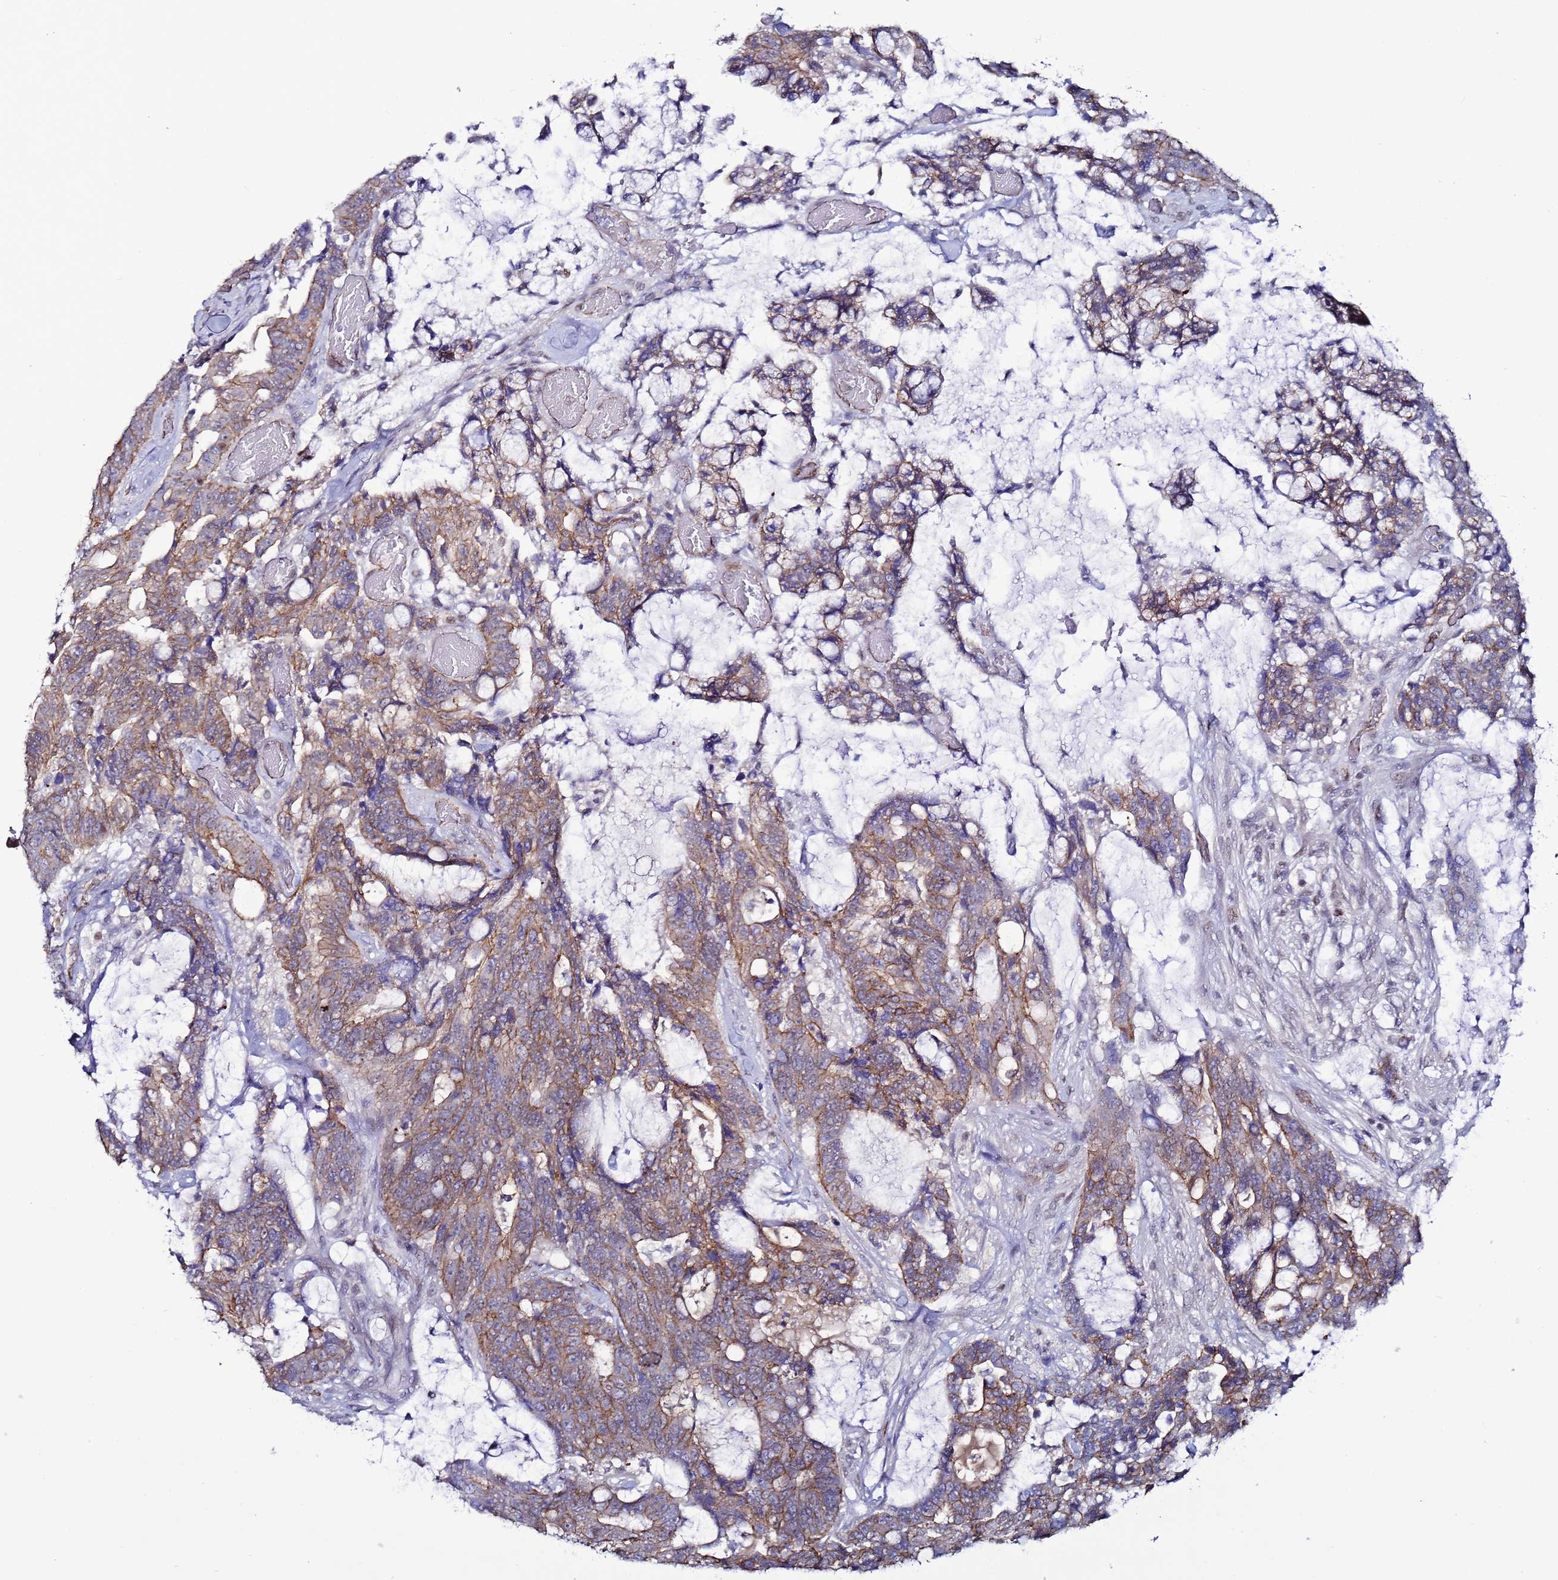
{"staining": {"intensity": "weak", "quantity": "25%-75%", "location": "cytoplasmic/membranous"}, "tissue": "colorectal cancer", "cell_type": "Tumor cells", "image_type": "cancer", "snomed": [{"axis": "morphology", "description": "Adenocarcinoma, NOS"}, {"axis": "topography", "description": "Colon"}], "caption": "Weak cytoplasmic/membranous staining is present in approximately 25%-75% of tumor cells in colorectal cancer. The staining was performed using DAB (3,3'-diaminobenzidine) to visualize the protein expression in brown, while the nuclei were stained in blue with hematoxylin (Magnification: 20x).", "gene": "TENM3", "patient": {"sex": "female", "age": 82}}